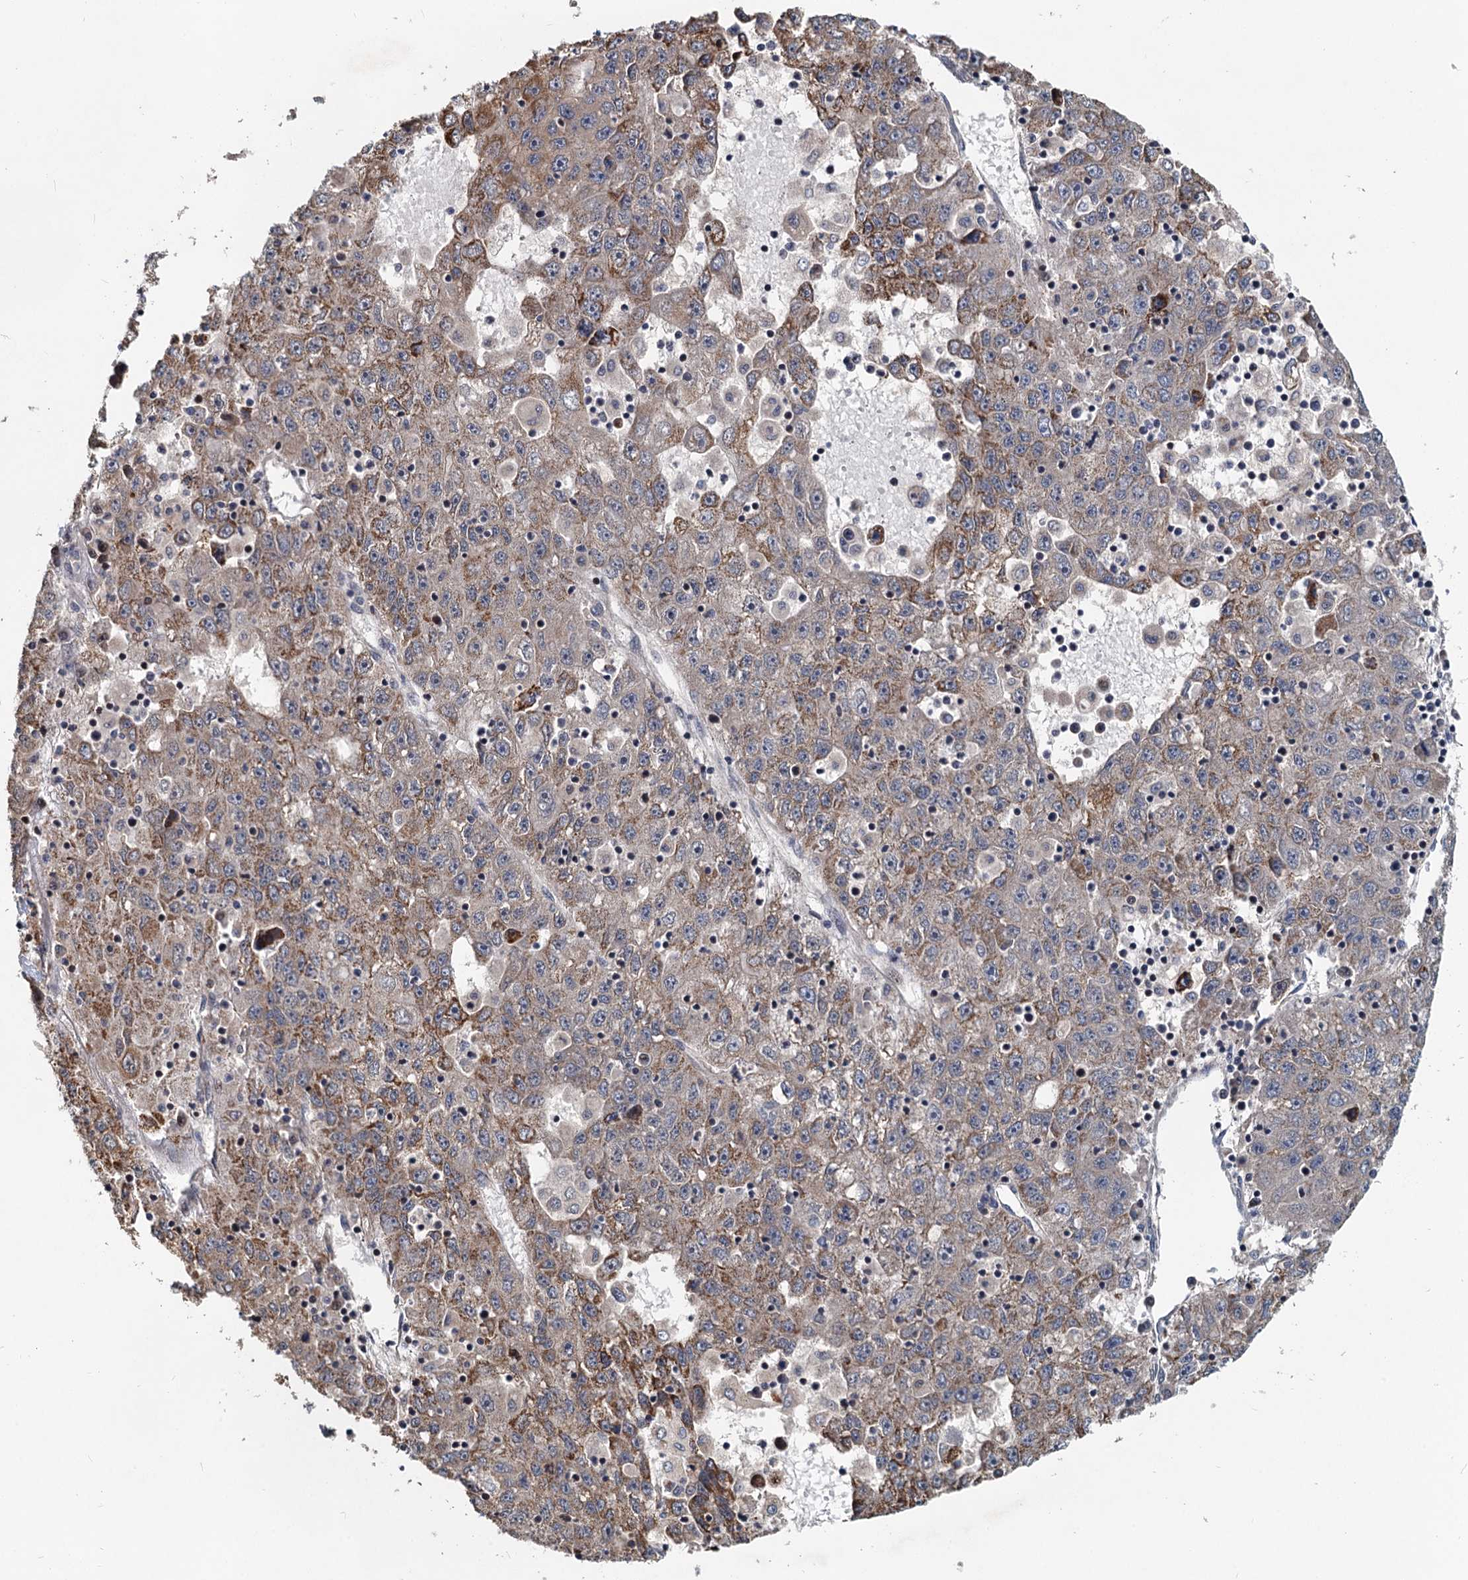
{"staining": {"intensity": "moderate", "quantity": "<25%", "location": "cytoplasmic/membranous"}, "tissue": "liver cancer", "cell_type": "Tumor cells", "image_type": "cancer", "snomed": [{"axis": "morphology", "description": "Carcinoma, Hepatocellular, NOS"}, {"axis": "topography", "description": "Liver"}], "caption": "Immunohistochemistry staining of liver hepatocellular carcinoma, which reveals low levels of moderate cytoplasmic/membranous expression in about <25% of tumor cells indicating moderate cytoplasmic/membranous protein positivity. The staining was performed using DAB (3,3'-diaminobenzidine) (brown) for protein detection and nuclei were counterstained in hematoxylin (blue).", "gene": "RITA1", "patient": {"sex": "male", "age": 49}}